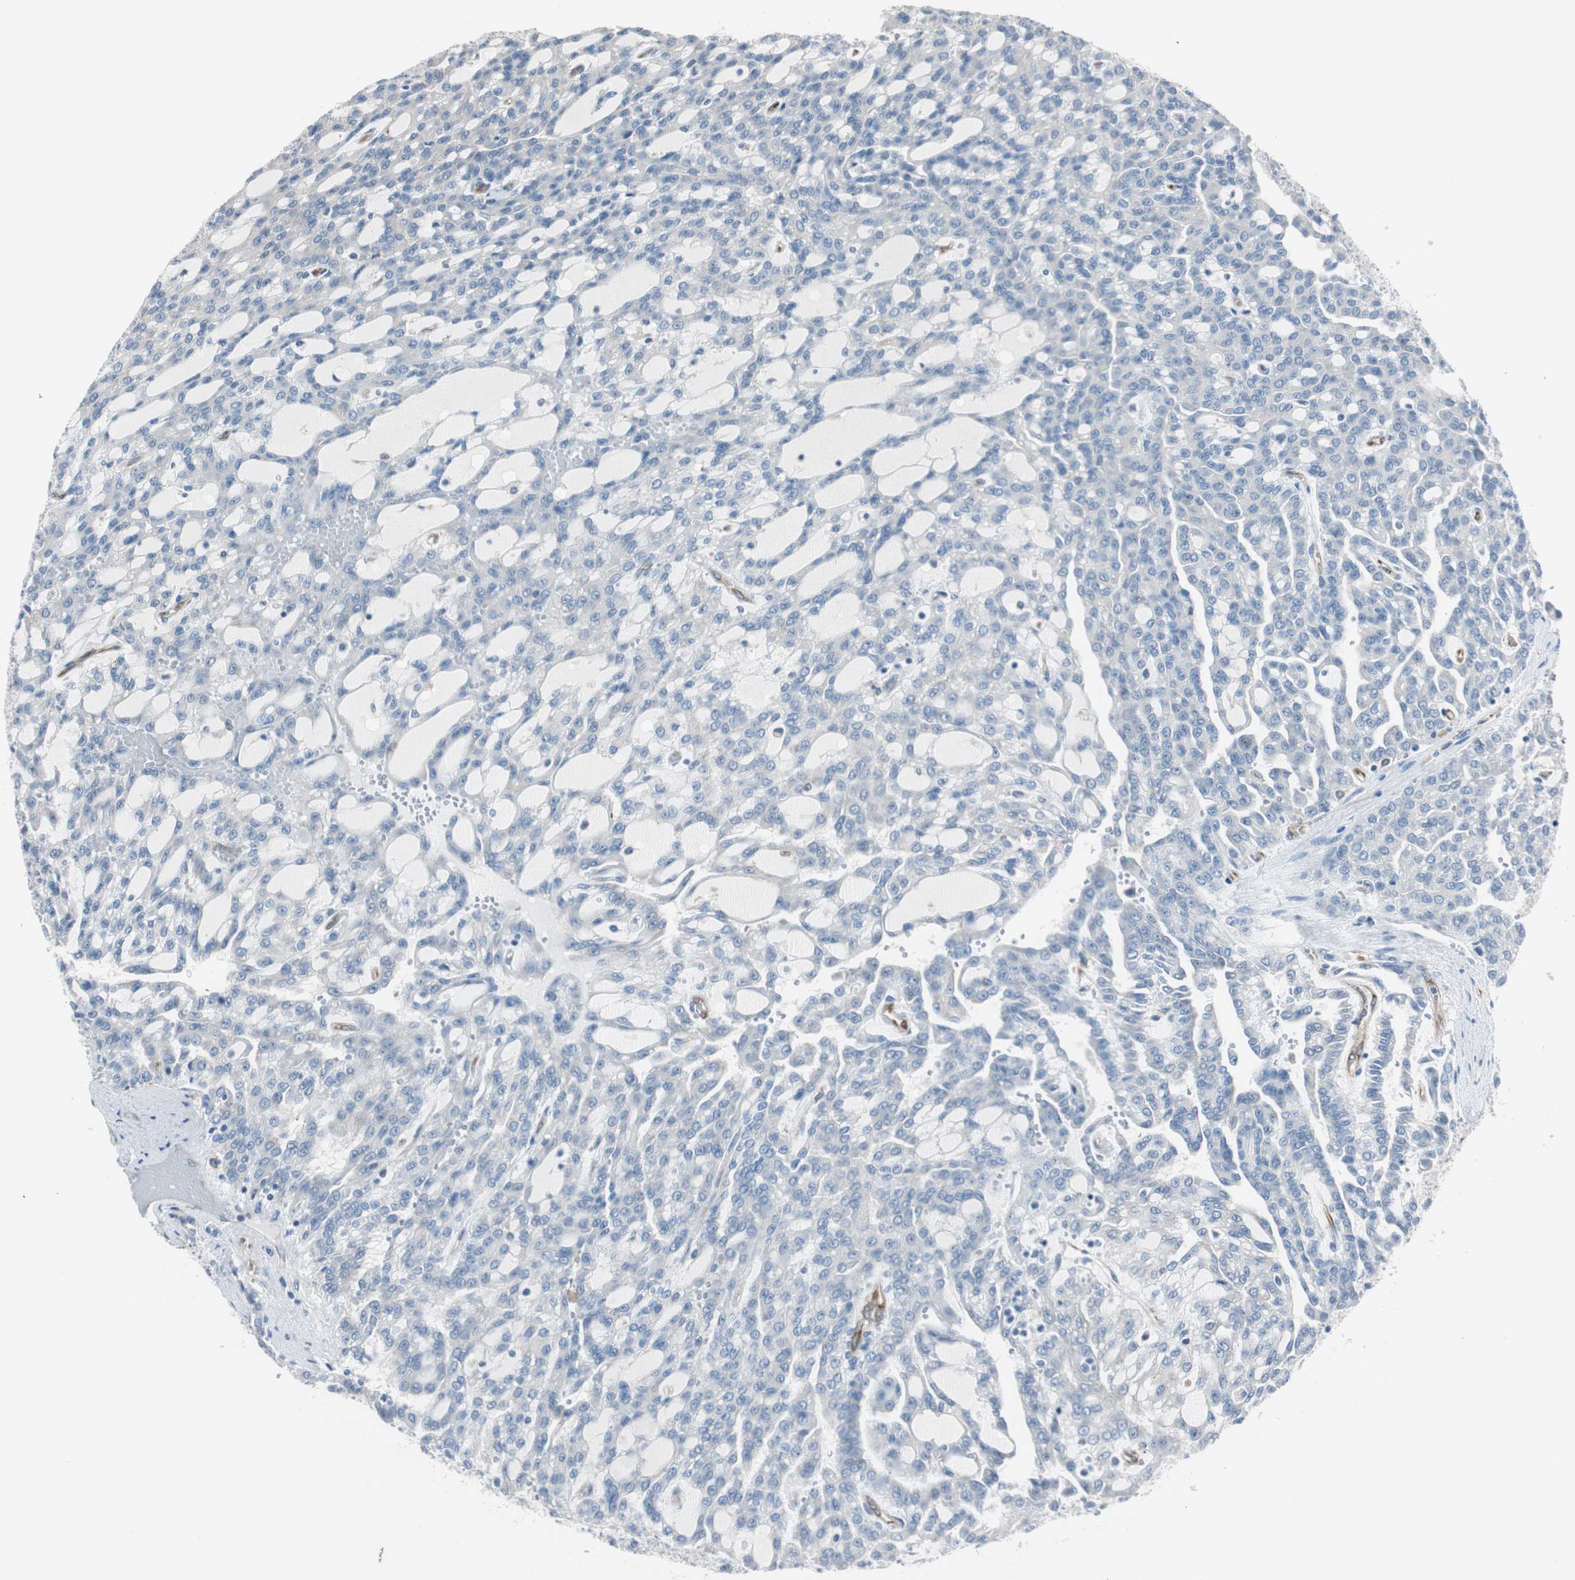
{"staining": {"intensity": "negative", "quantity": "none", "location": "none"}, "tissue": "renal cancer", "cell_type": "Tumor cells", "image_type": "cancer", "snomed": [{"axis": "morphology", "description": "Adenocarcinoma, NOS"}, {"axis": "topography", "description": "Kidney"}], "caption": "Histopathology image shows no significant protein staining in tumor cells of adenocarcinoma (renal). (DAB (3,3'-diaminobenzidine) IHC visualized using brightfield microscopy, high magnification).", "gene": "SWAP70", "patient": {"sex": "male", "age": 63}}